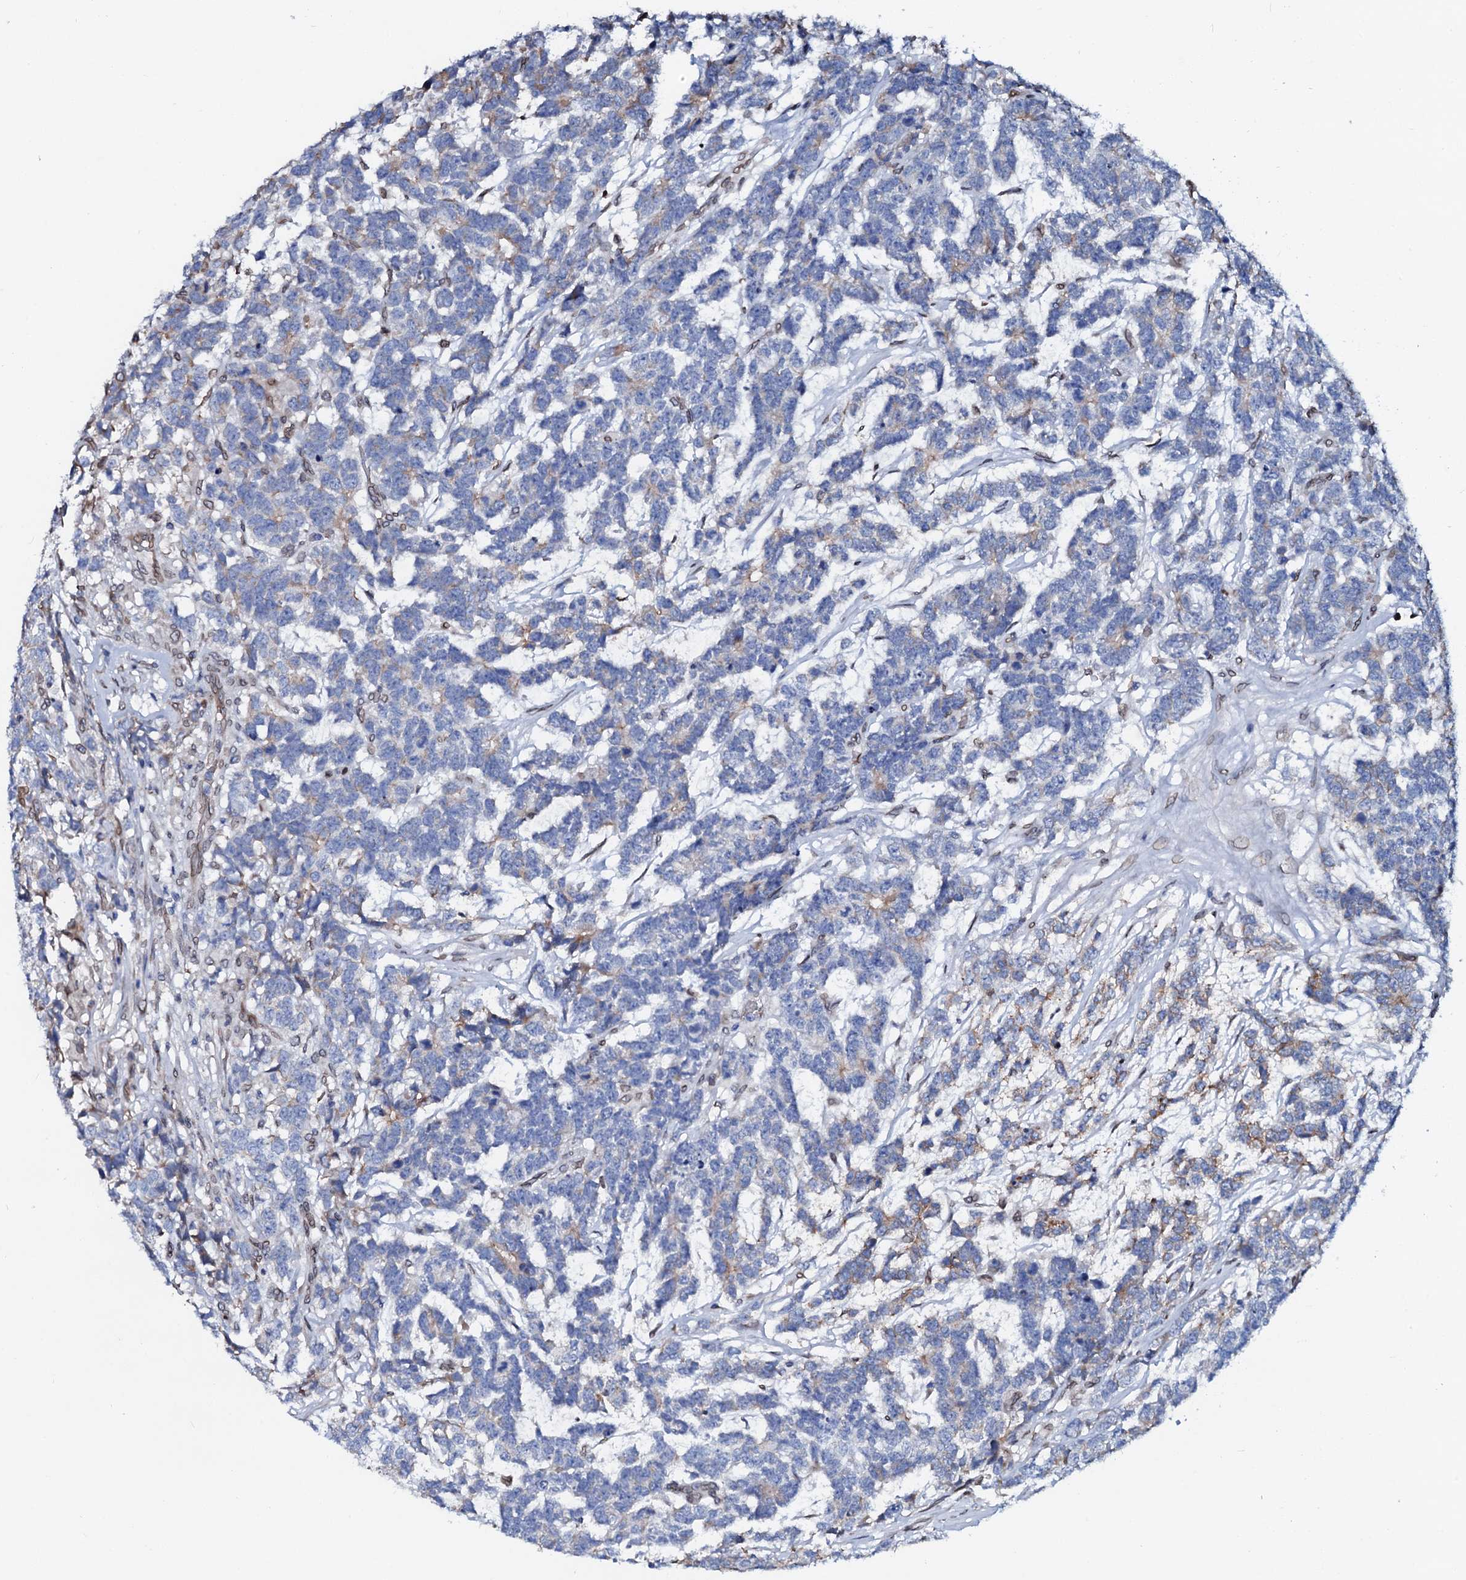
{"staining": {"intensity": "negative", "quantity": "none", "location": "none"}, "tissue": "testis cancer", "cell_type": "Tumor cells", "image_type": "cancer", "snomed": [{"axis": "morphology", "description": "Carcinoma, Embryonal, NOS"}, {"axis": "topography", "description": "Testis"}], "caption": "IHC of testis cancer demonstrates no expression in tumor cells. Brightfield microscopy of immunohistochemistry (IHC) stained with DAB (3,3'-diaminobenzidine) (brown) and hematoxylin (blue), captured at high magnification.", "gene": "NRP2", "patient": {"sex": "male", "age": 26}}